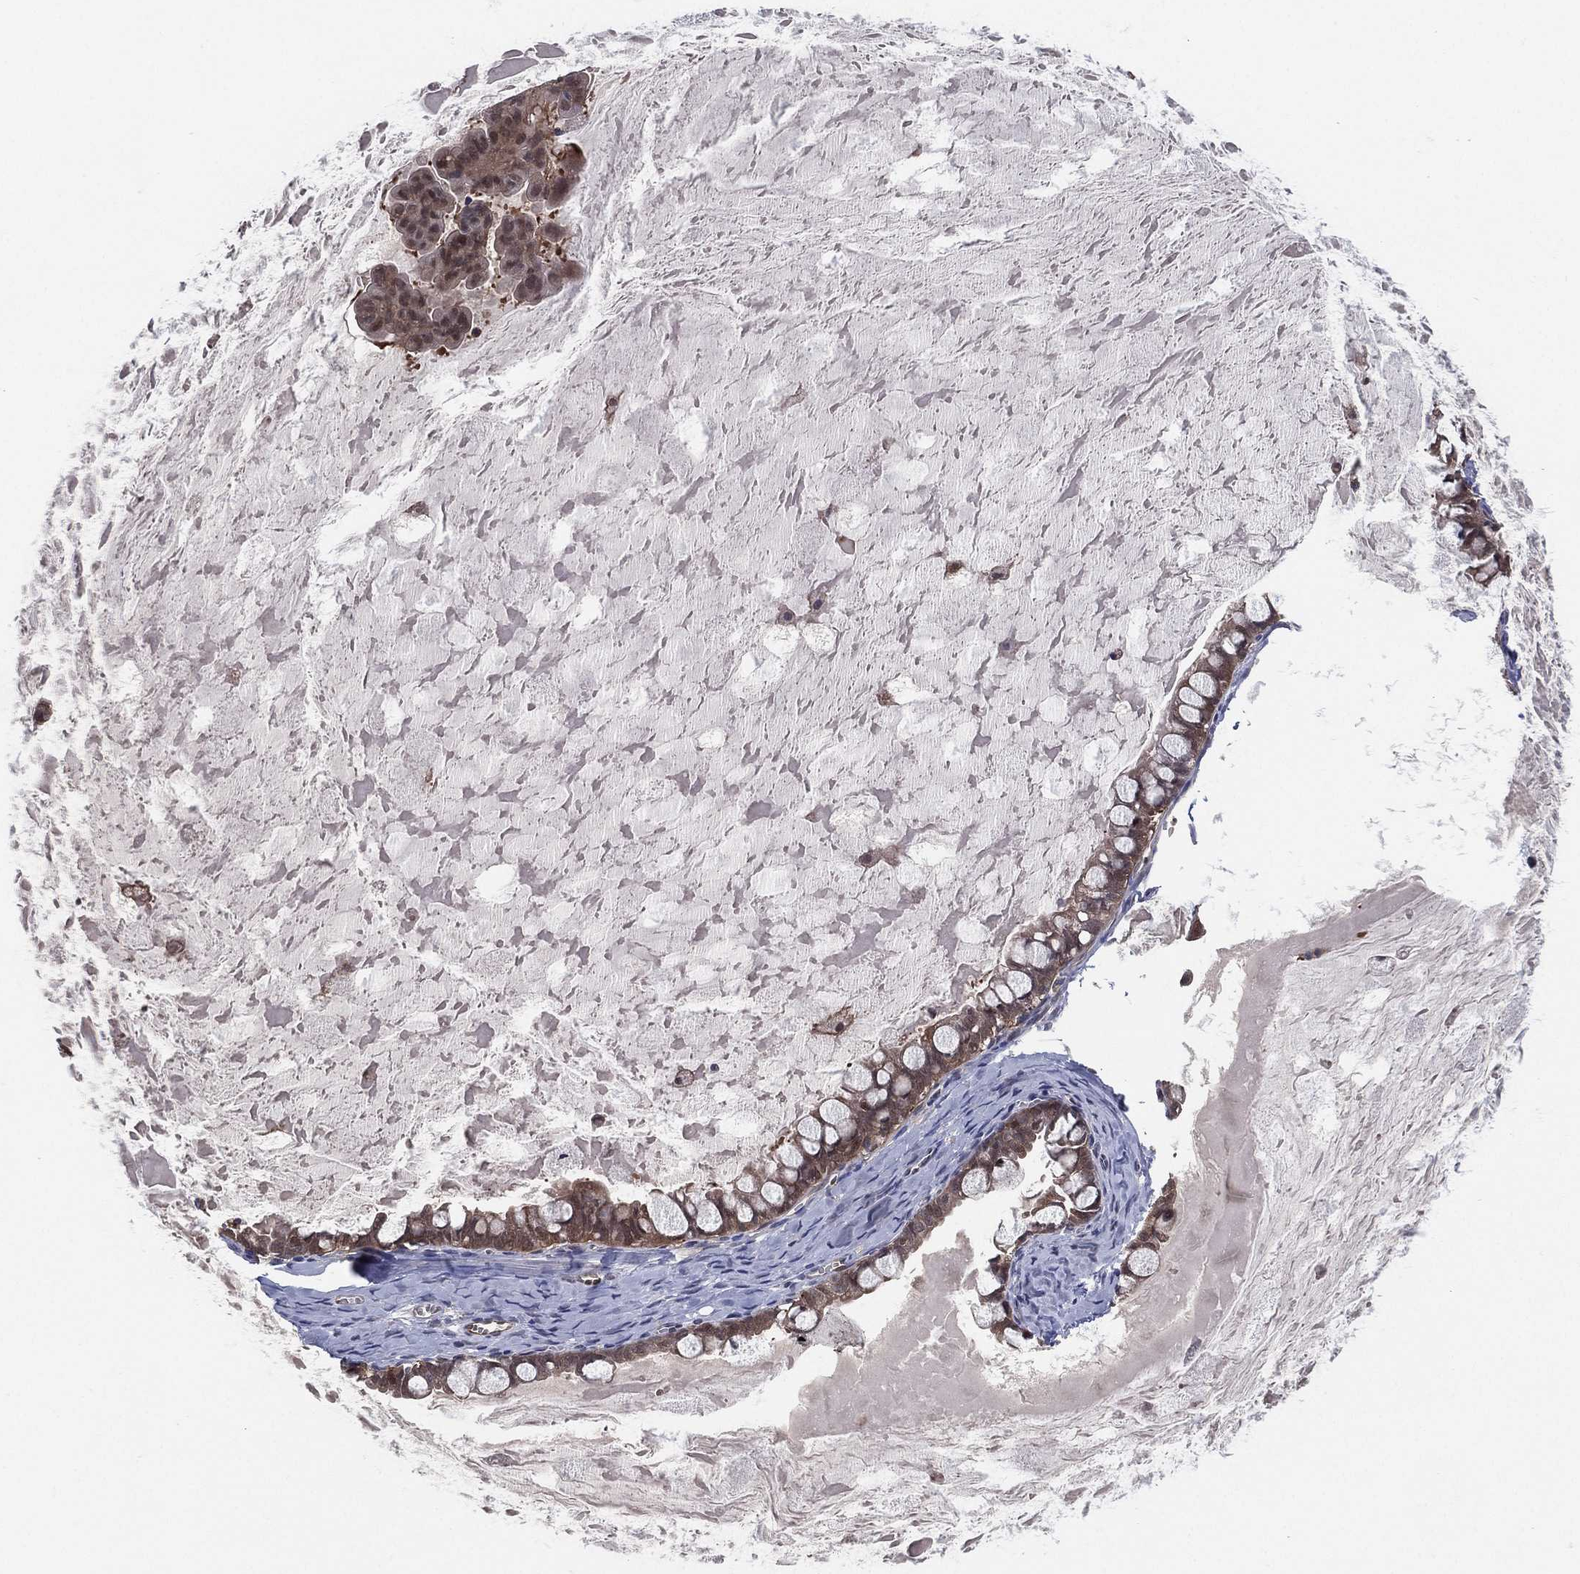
{"staining": {"intensity": "weak", "quantity": "25%-75%", "location": "cytoplasmic/membranous"}, "tissue": "ovarian cancer", "cell_type": "Tumor cells", "image_type": "cancer", "snomed": [{"axis": "morphology", "description": "Cystadenocarcinoma, mucinous, NOS"}, {"axis": "topography", "description": "Ovary"}], "caption": "Protein expression analysis of mucinous cystadenocarcinoma (ovarian) reveals weak cytoplasmic/membranous expression in approximately 25%-75% of tumor cells. The staining is performed using DAB brown chromogen to label protein expression. The nuclei are counter-stained blue using hematoxylin.", "gene": "PSMG4", "patient": {"sex": "female", "age": 63}}